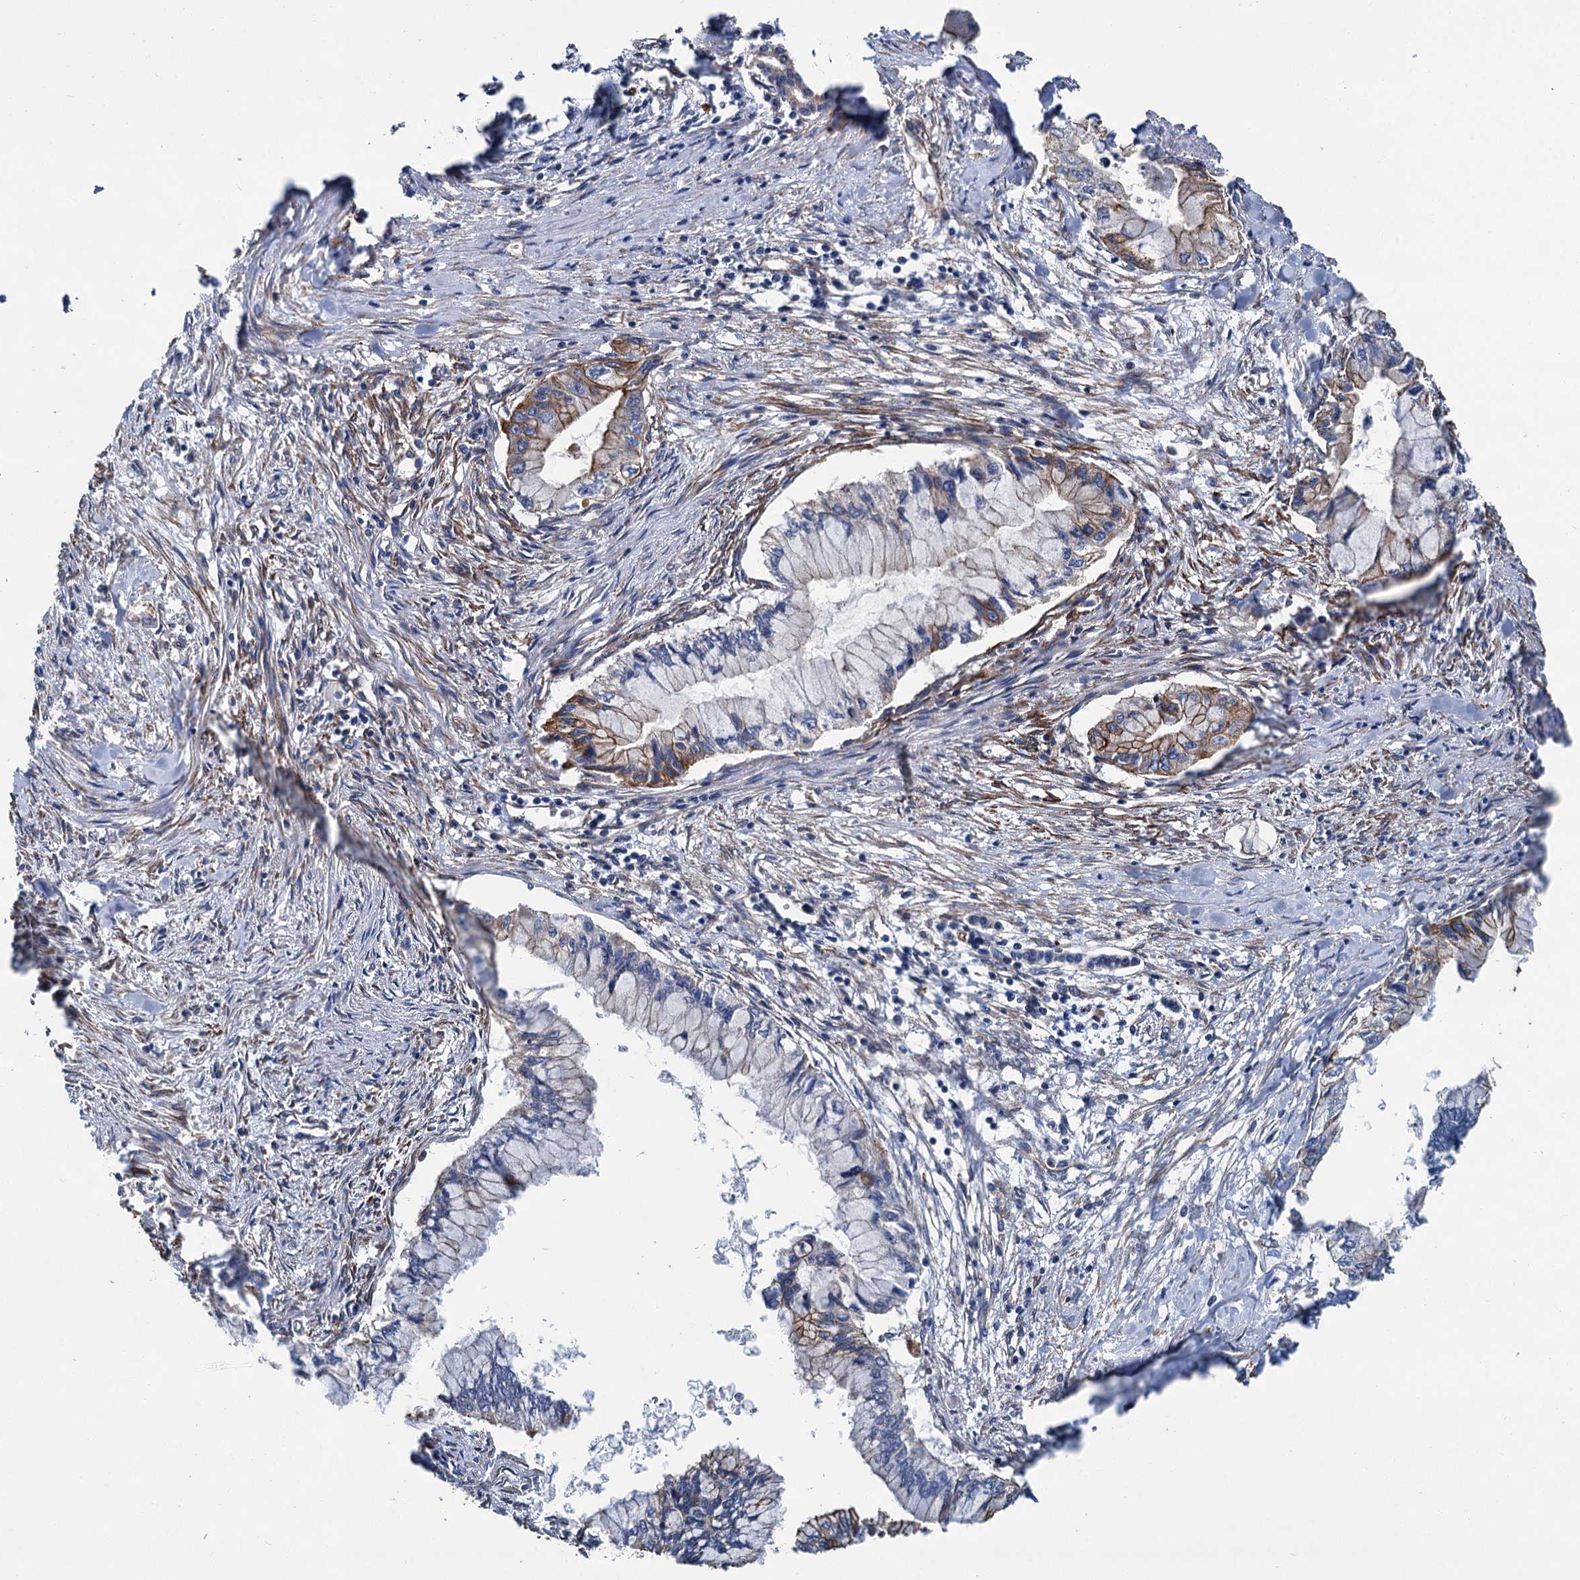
{"staining": {"intensity": "moderate", "quantity": "<25%", "location": "cytoplasmic/membranous"}, "tissue": "pancreatic cancer", "cell_type": "Tumor cells", "image_type": "cancer", "snomed": [{"axis": "morphology", "description": "Adenocarcinoma, NOS"}, {"axis": "topography", "description": "Pancreas"}], "caption": "A brown stain shows moderate cytoplasmic/membranous staining of a protein in pancreatic cancer tumor cells. Nuclei are stained in blue.", "gene": "ZFYVE19", "patient": {"sex": "male", "age": 48}}